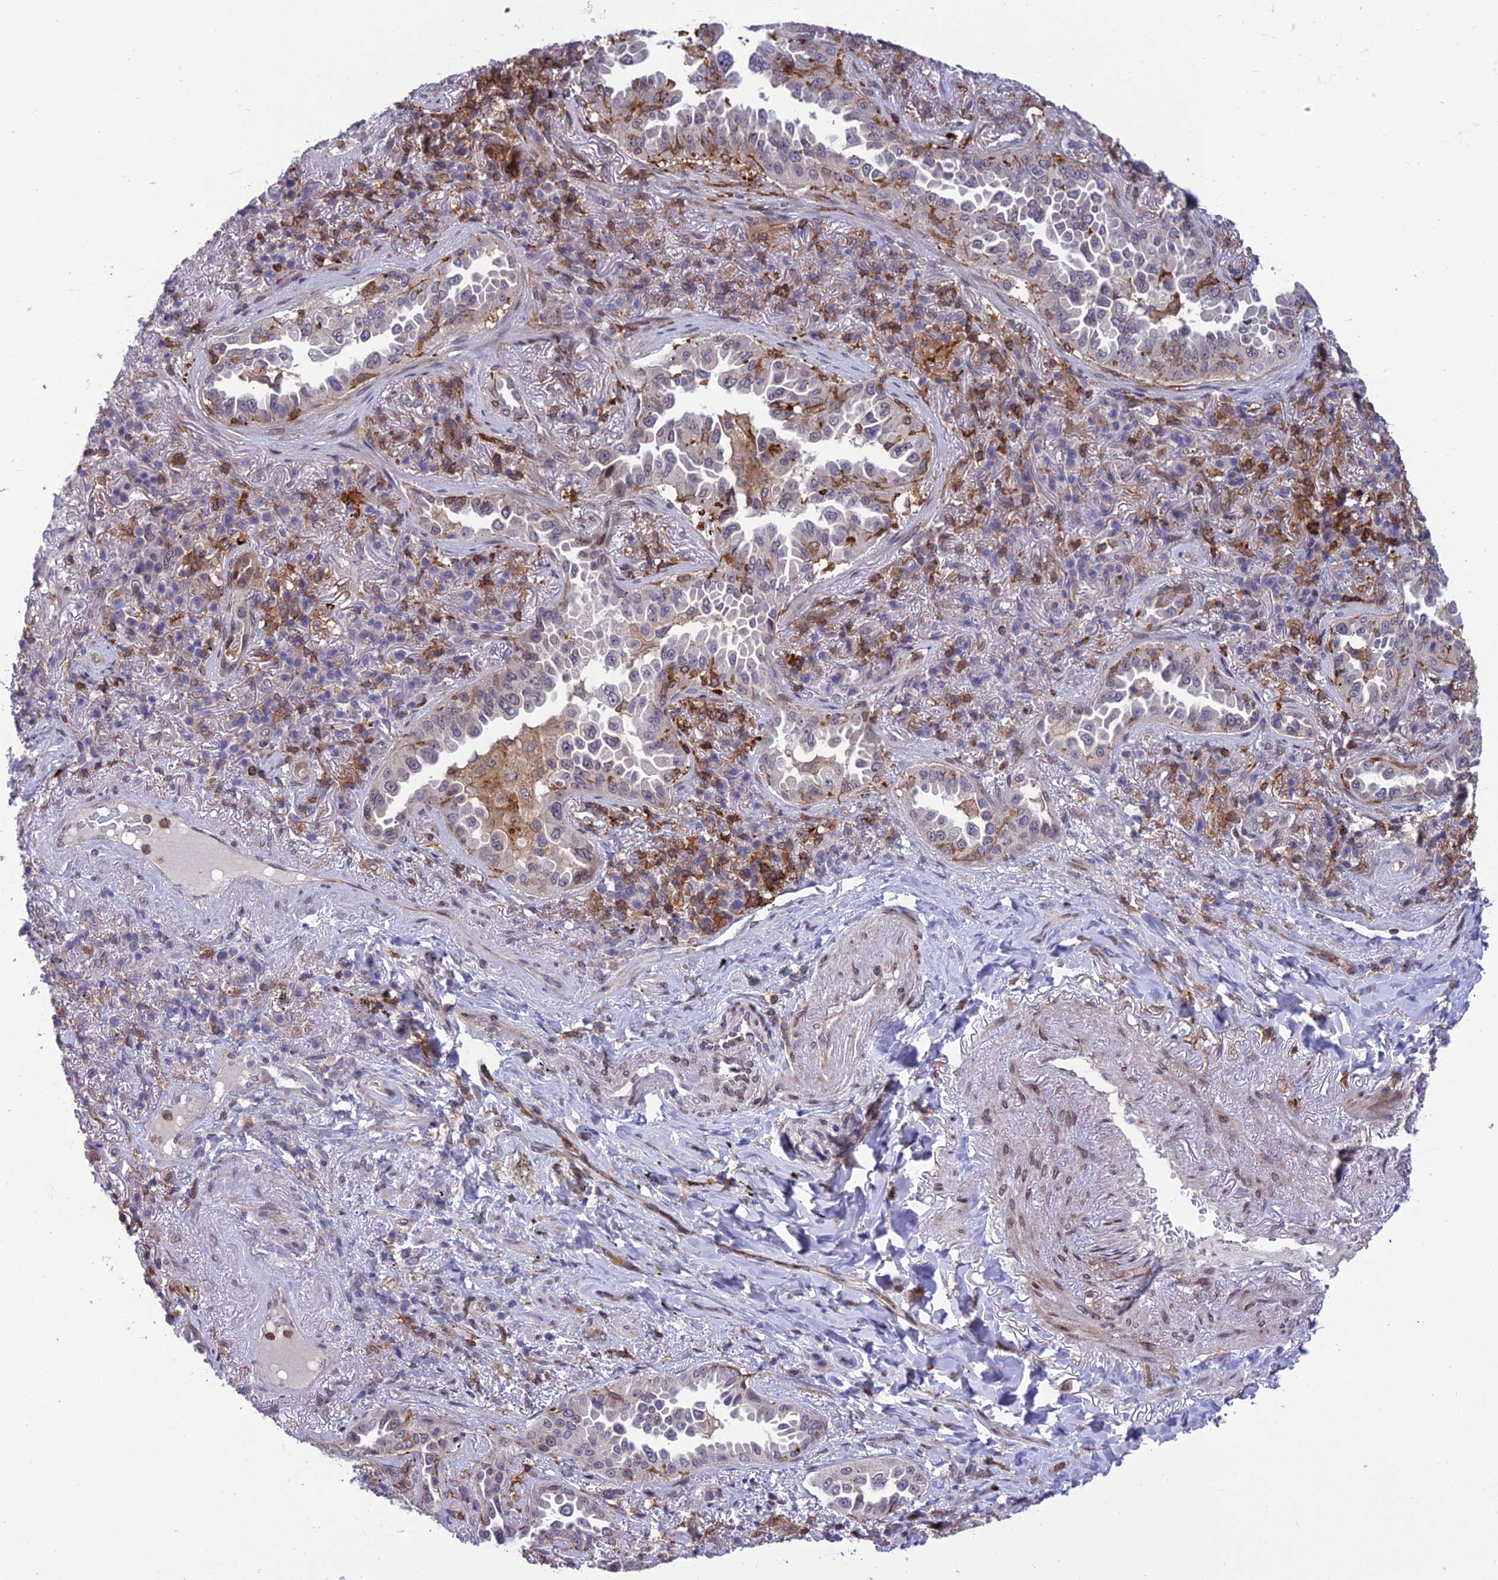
{"staining": {"intensity": "negative", "quantity": "none", "location": "none"}, "tissue": "lung cancer", "cell_type": "Tumor cells", "image_type": "cancer", "snomed": [{"axis": "morphology", "description": "Adenocarcinoma, NOS"}, {"axis": "topography", "description": "Lung"}], "caption": "Tumor cells are negative for protein expression in human lung adenocarcinoma. (Brightfield microscopy of DAB (3,3'-diaminobenzidine) IHC at high magnification).", "gene": "FAM76A", "patient": {"sex": "female", "age": 69}}